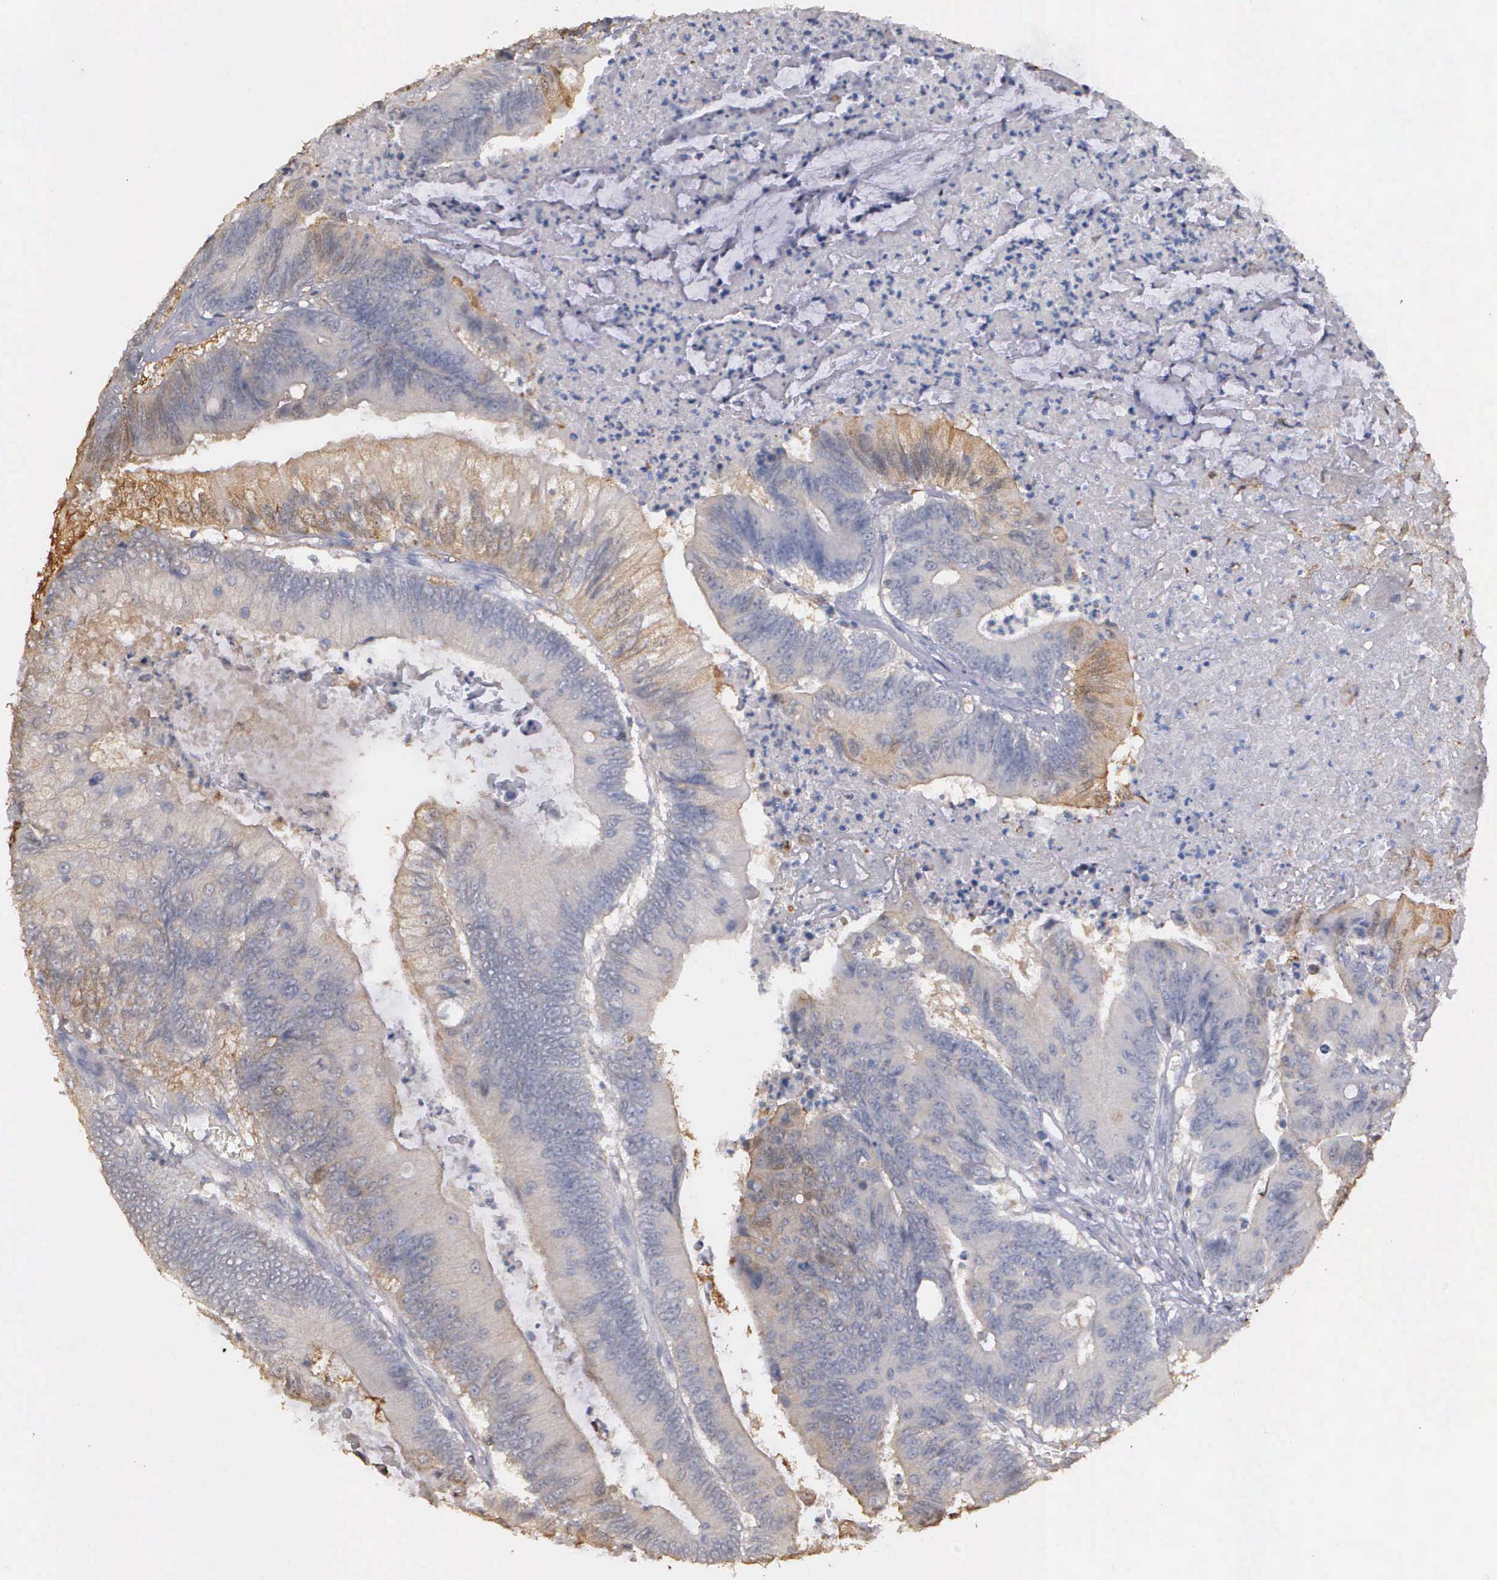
{"staining": {"intensity": "moderate", "quantity": "25%-75%", "location": "cytoplasmic/membranous"}, "tissue": "colorectal cancer", "cell_type": "Tumor cells", "image_type": "cancer", "snomed": [{"axis": "morphology", "description": "Adenocarcinoma, NOS"}, {"axis": "topography", "description": "Colon"}], "caption": "Moderate cytoplasmic/membranous expression is present in approximately 25%-75% of tumor cells in adenocarcinoma (colorectal).", "gene": "ENO3", "patient": {"sex": "male", "age": 65}}